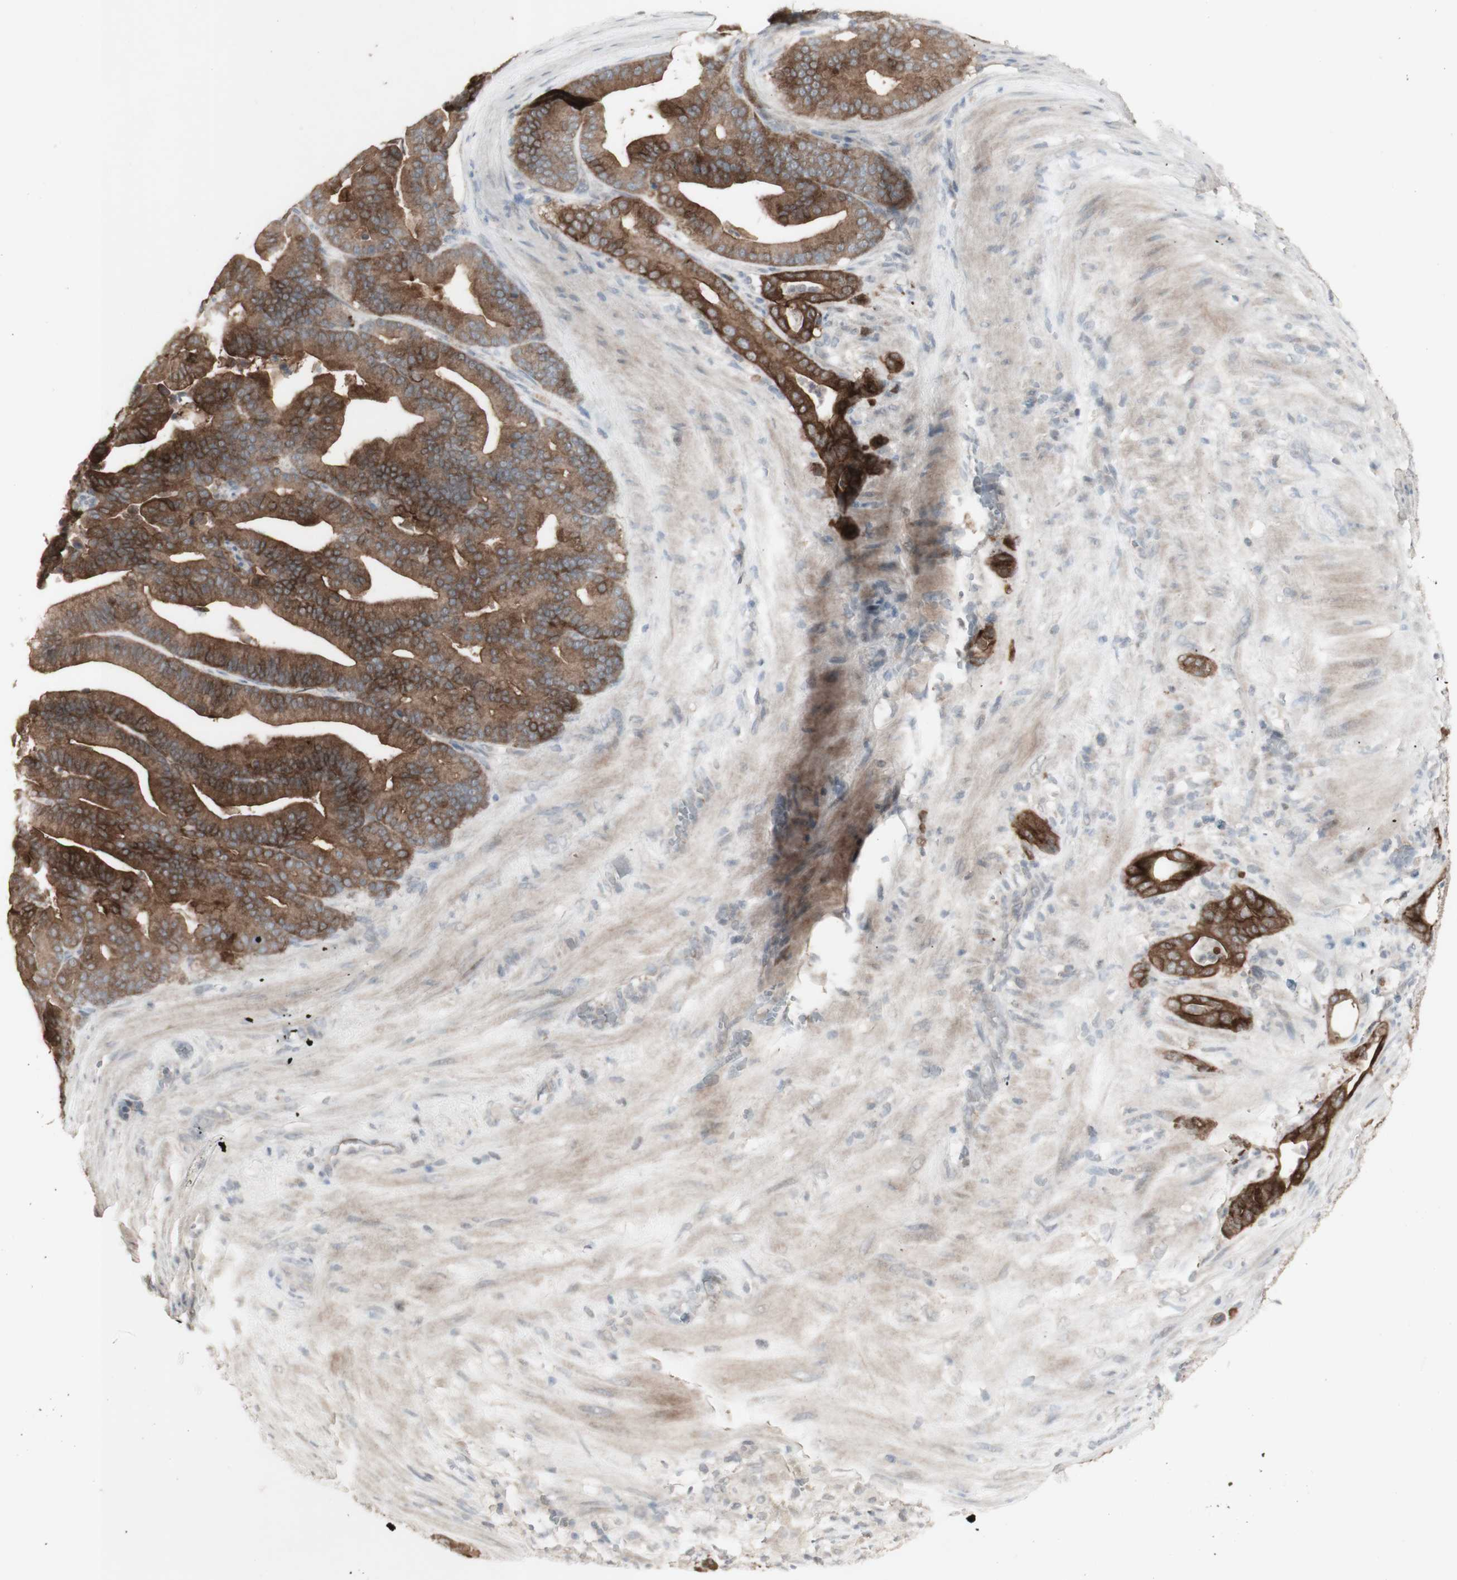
{"staining": {"intensity": "strong", "quantity": ">75%", "location": "cytoplasmic/membranous"}, "tissue": "pancreatic cancer", "cell_type": "Tumor cells", "image_type": "cancer", "snomed": [{"axis": "morphology", "description": "Adenocarcinoma, NOS"}, {"axis": "topography", "description": "Pancreas"}], "caption": "Pancreatic adenocarcinoma stained with DAB (3,3'-diaminobenzidine) IHC reveals high levels of strong cytoplasmic/membranous staining in approximately >75% of tumor cells. Using DAB (brown) and hematoxylin (blue) stains, captured at high magnification using brightfield microscopy.", "gene": "C1orf116", "patient": {"sex": "male", "age": 63}}